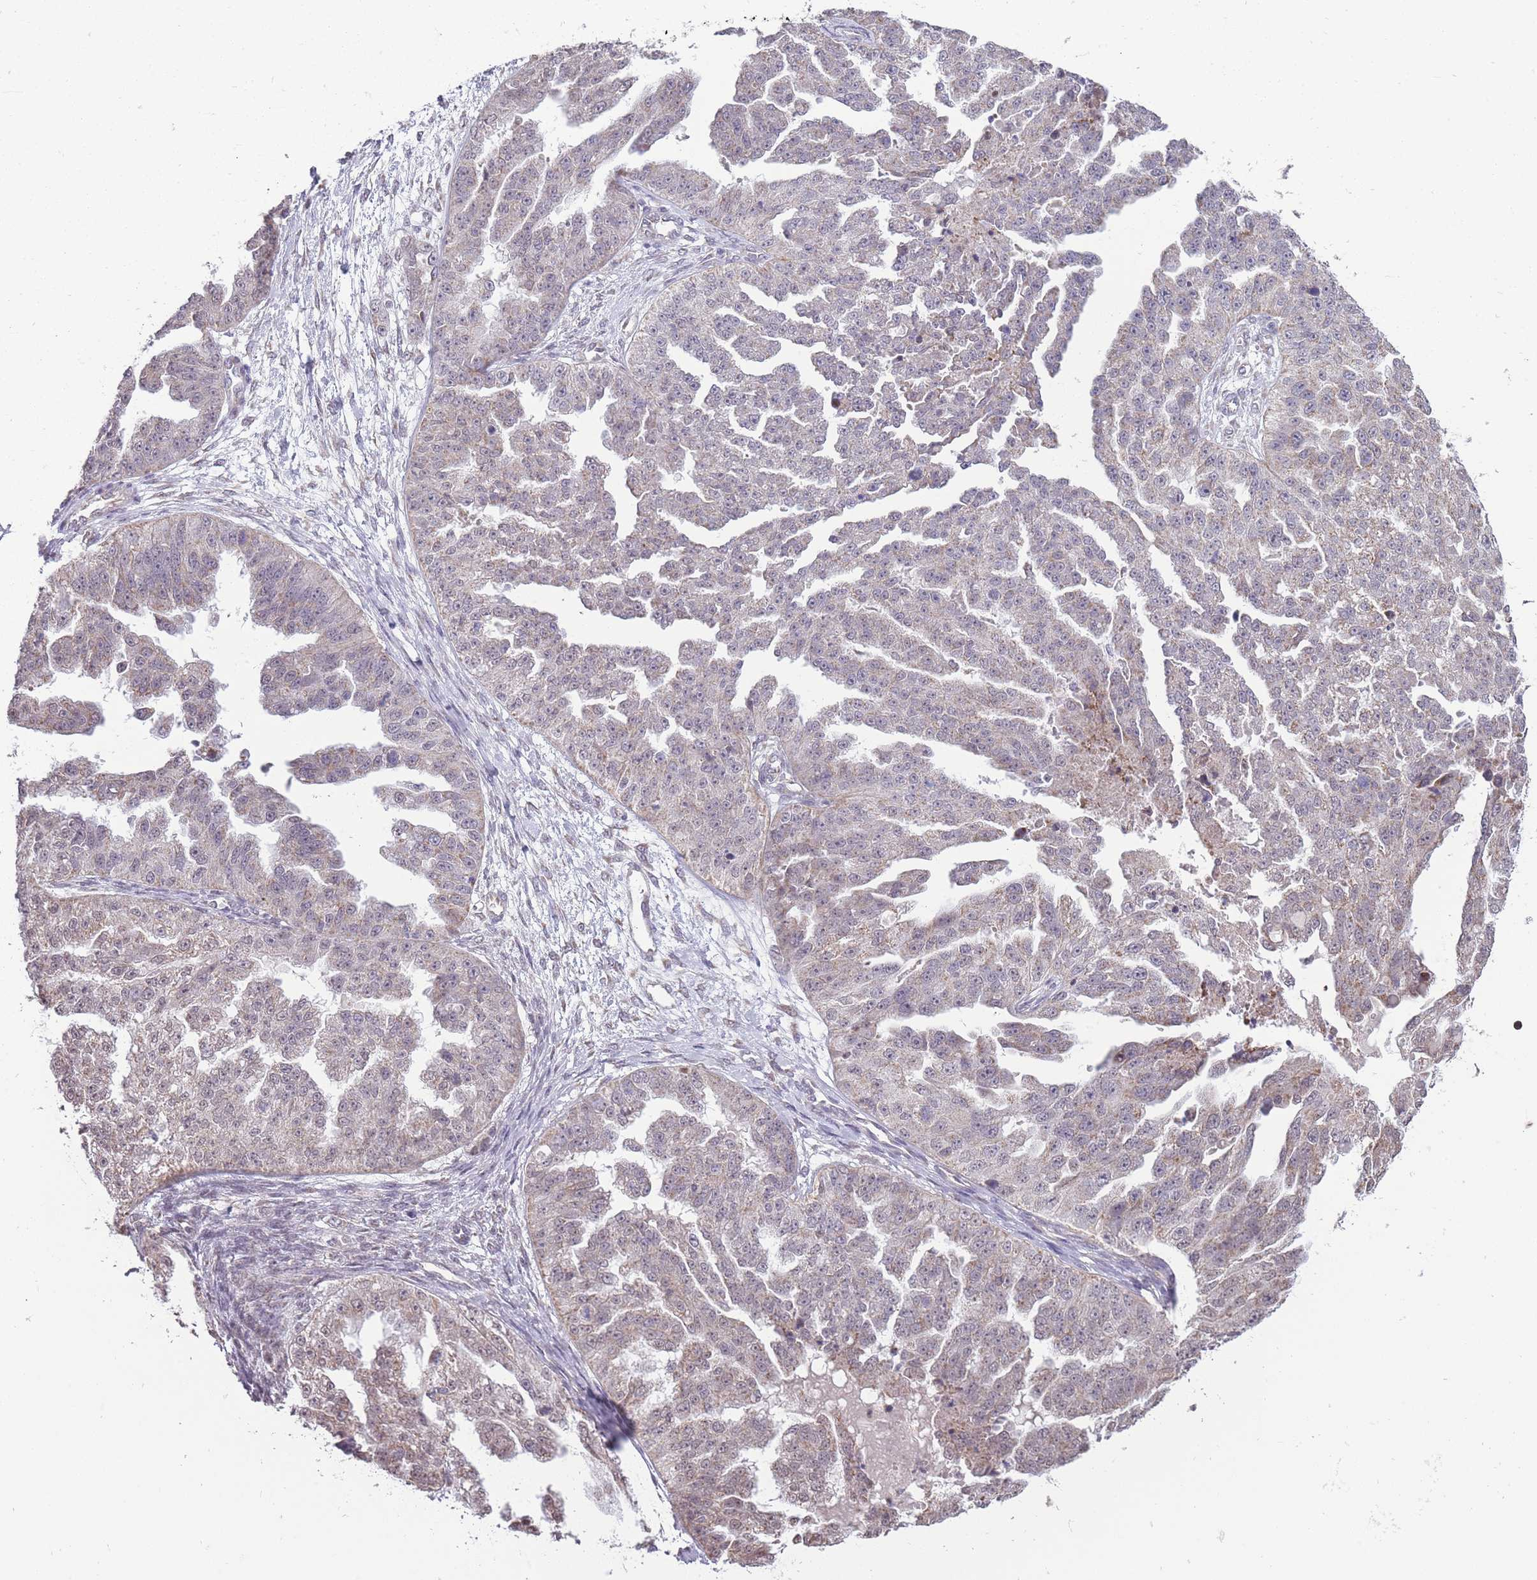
{"staining": {"intensity": "negative", "quantity": "none", "location": "none"}, "tissue": "ovarian cancer", "cell_type": "Tumor cells", "image_type": "cancer", "snomed": [{"axis": "morphology", "description": "Cystadenocarcinoma, serous, NOS"}, {"axis": "topography", "description": "Ovary"}], "caption": "Ovarian cancer (serous cystadenocarcinoma) was stained to show a protein in brown. There is no significant staining in tumor cells.", "gene": "NELL1", "patient": {"sex": "female", "age": 58}}